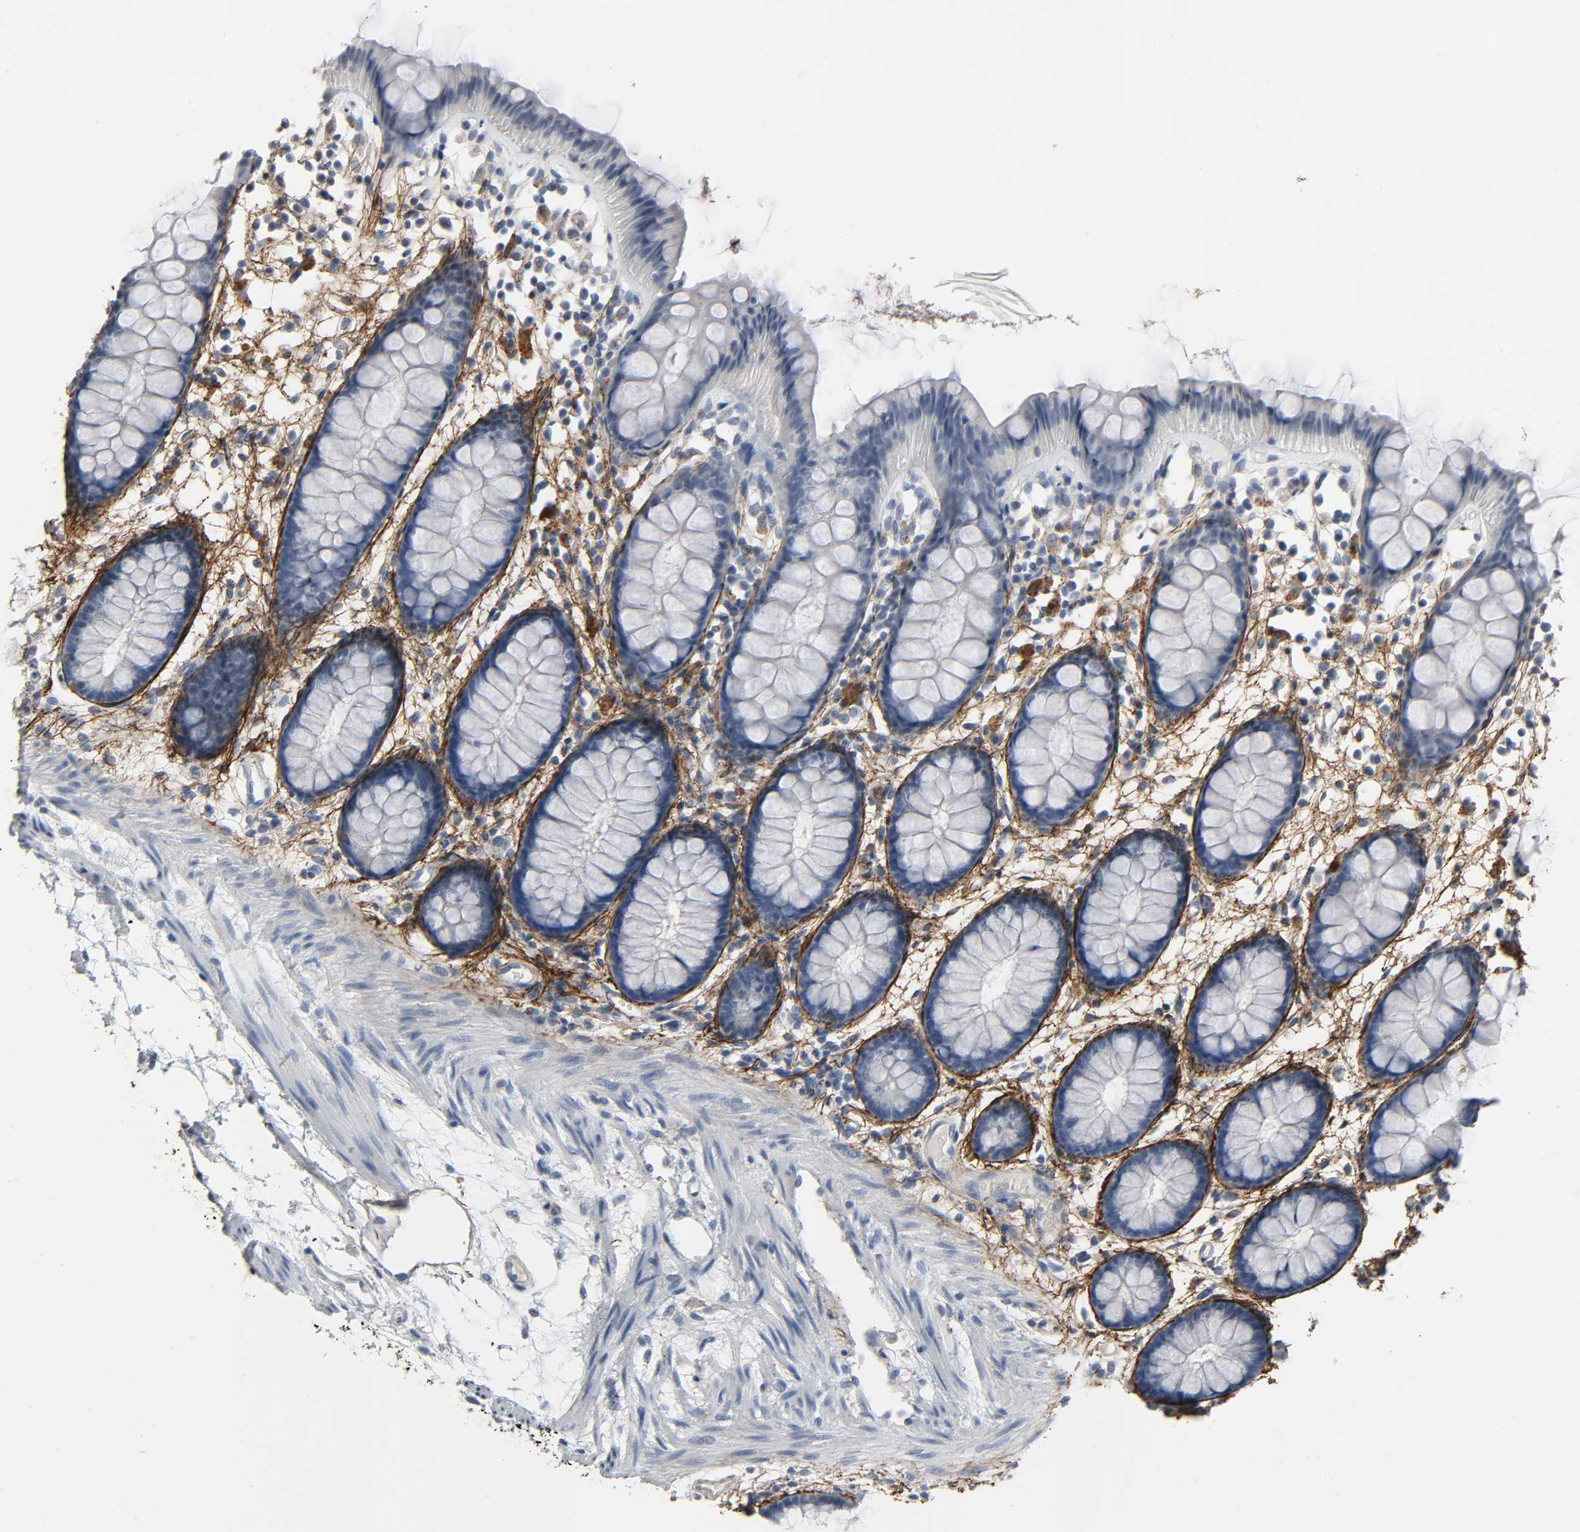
{"staining": {"intensity": "negative", "quantity": "none", "location": "none"}, "tissue": "rectum", "cell_type": "Glandular cells", "image_type": "normal", "snomed": [{"axis": "morphology", "description": "Normal tissue, NOS"}, {"axis": "topography", "description": "Rectum"}], "caption": "The histopathology image exhibits no significant expression in glandular cells of rectum.", "gene": "FBLN5", "patient": {"sex": "female", "age": 66}}